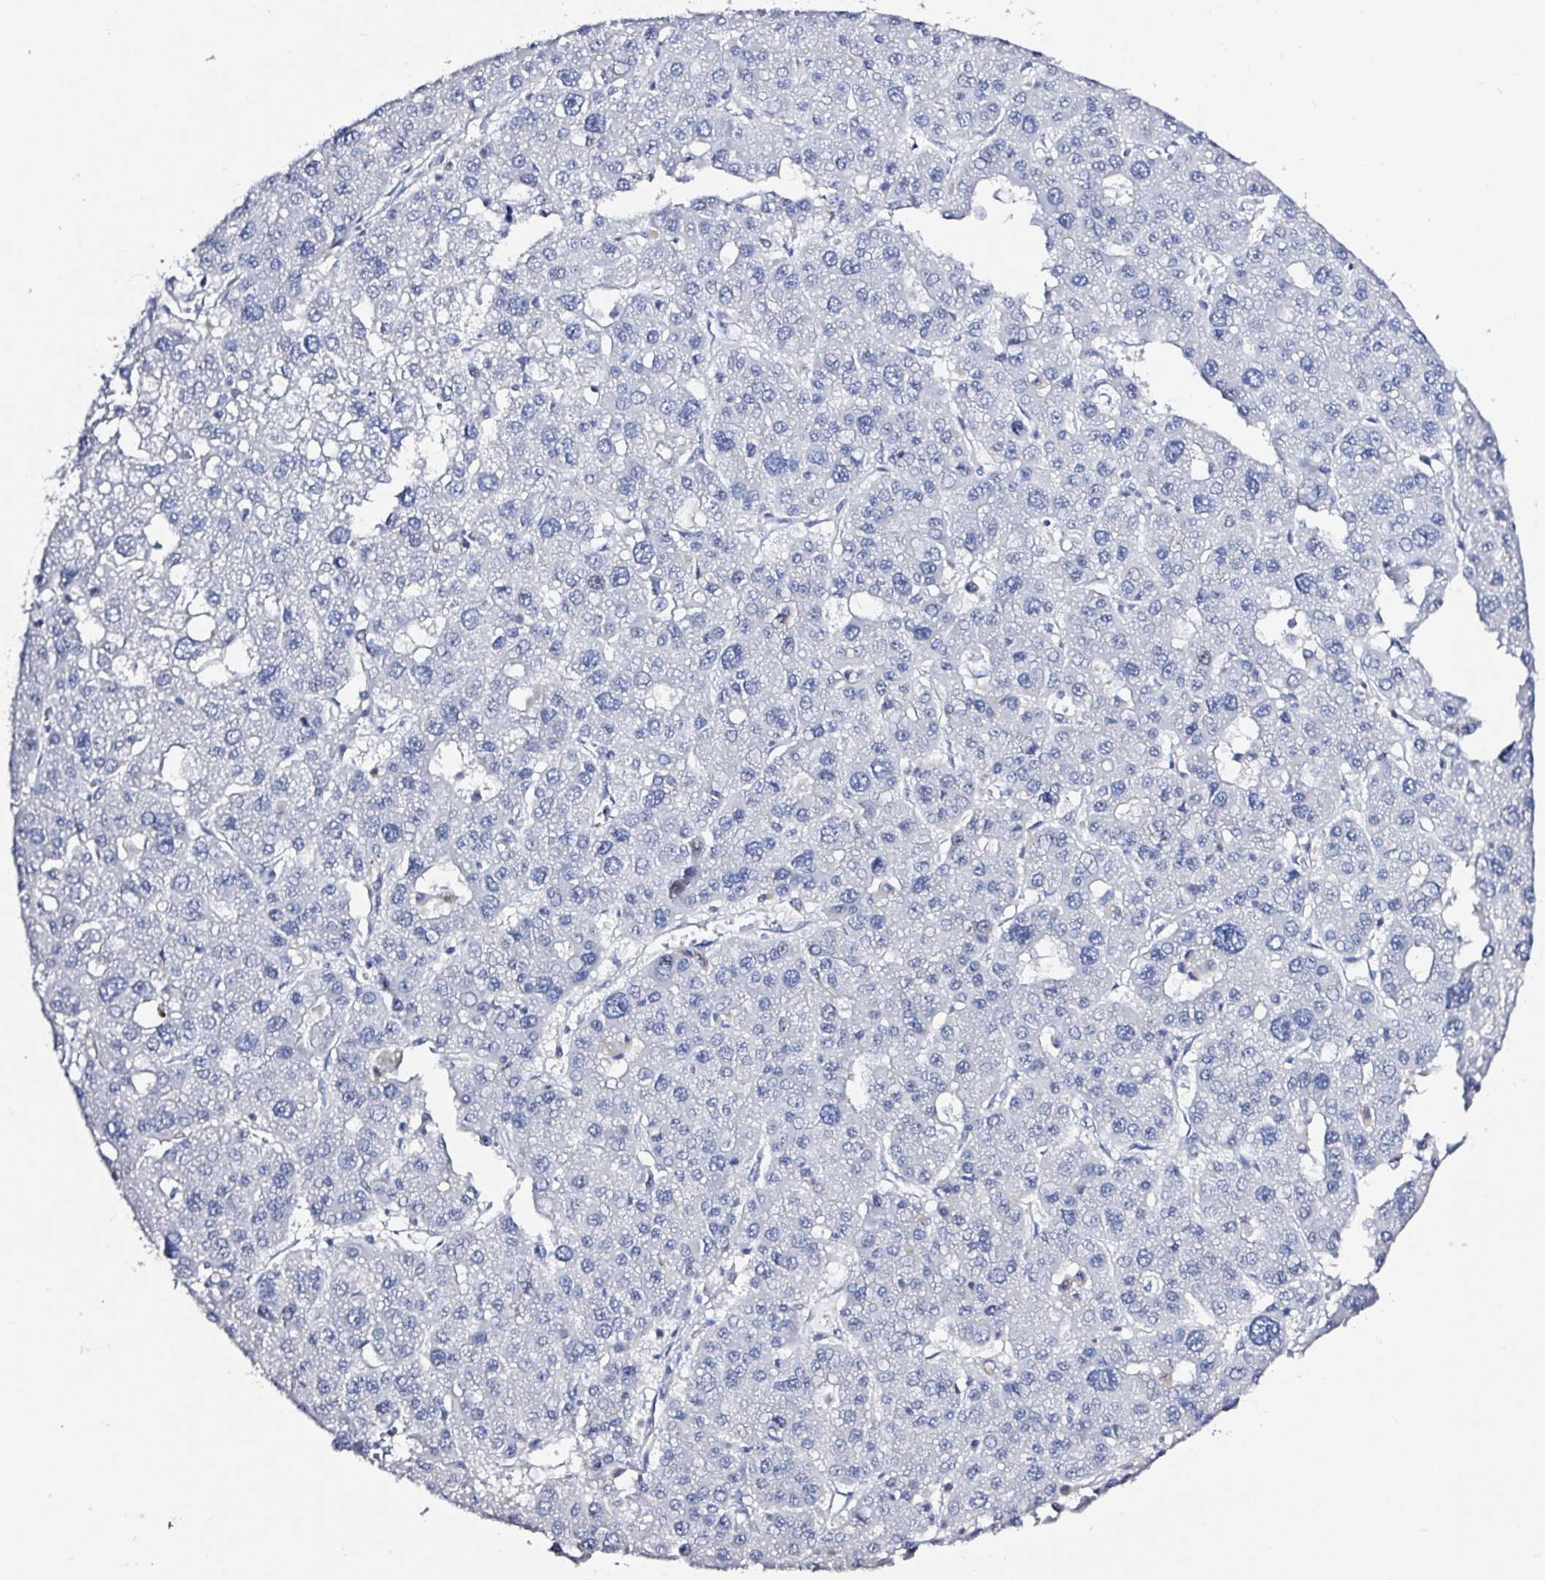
{"staining": {"intensity": "negative", "quantity": "none", "location": "none"}, "tissue": "liver cancer", "cell_type": "Tumor cells", "image_type": "cancer", "snomed": [{"axis": "morphology", "description": "Carcinoma, Hepatocellular, NOS"}, {"axis": "topography", "description": "Liver"}], "caption": "Tumor cells show no significant protein positivity in liver hepatocellular carcinoma. (DAB (3,3'-diaminobenzidine) immunohistochemistry (IHC), high magnification).", "gene": "OR10K1", "patient": {"sex": "male", "age": 73}}